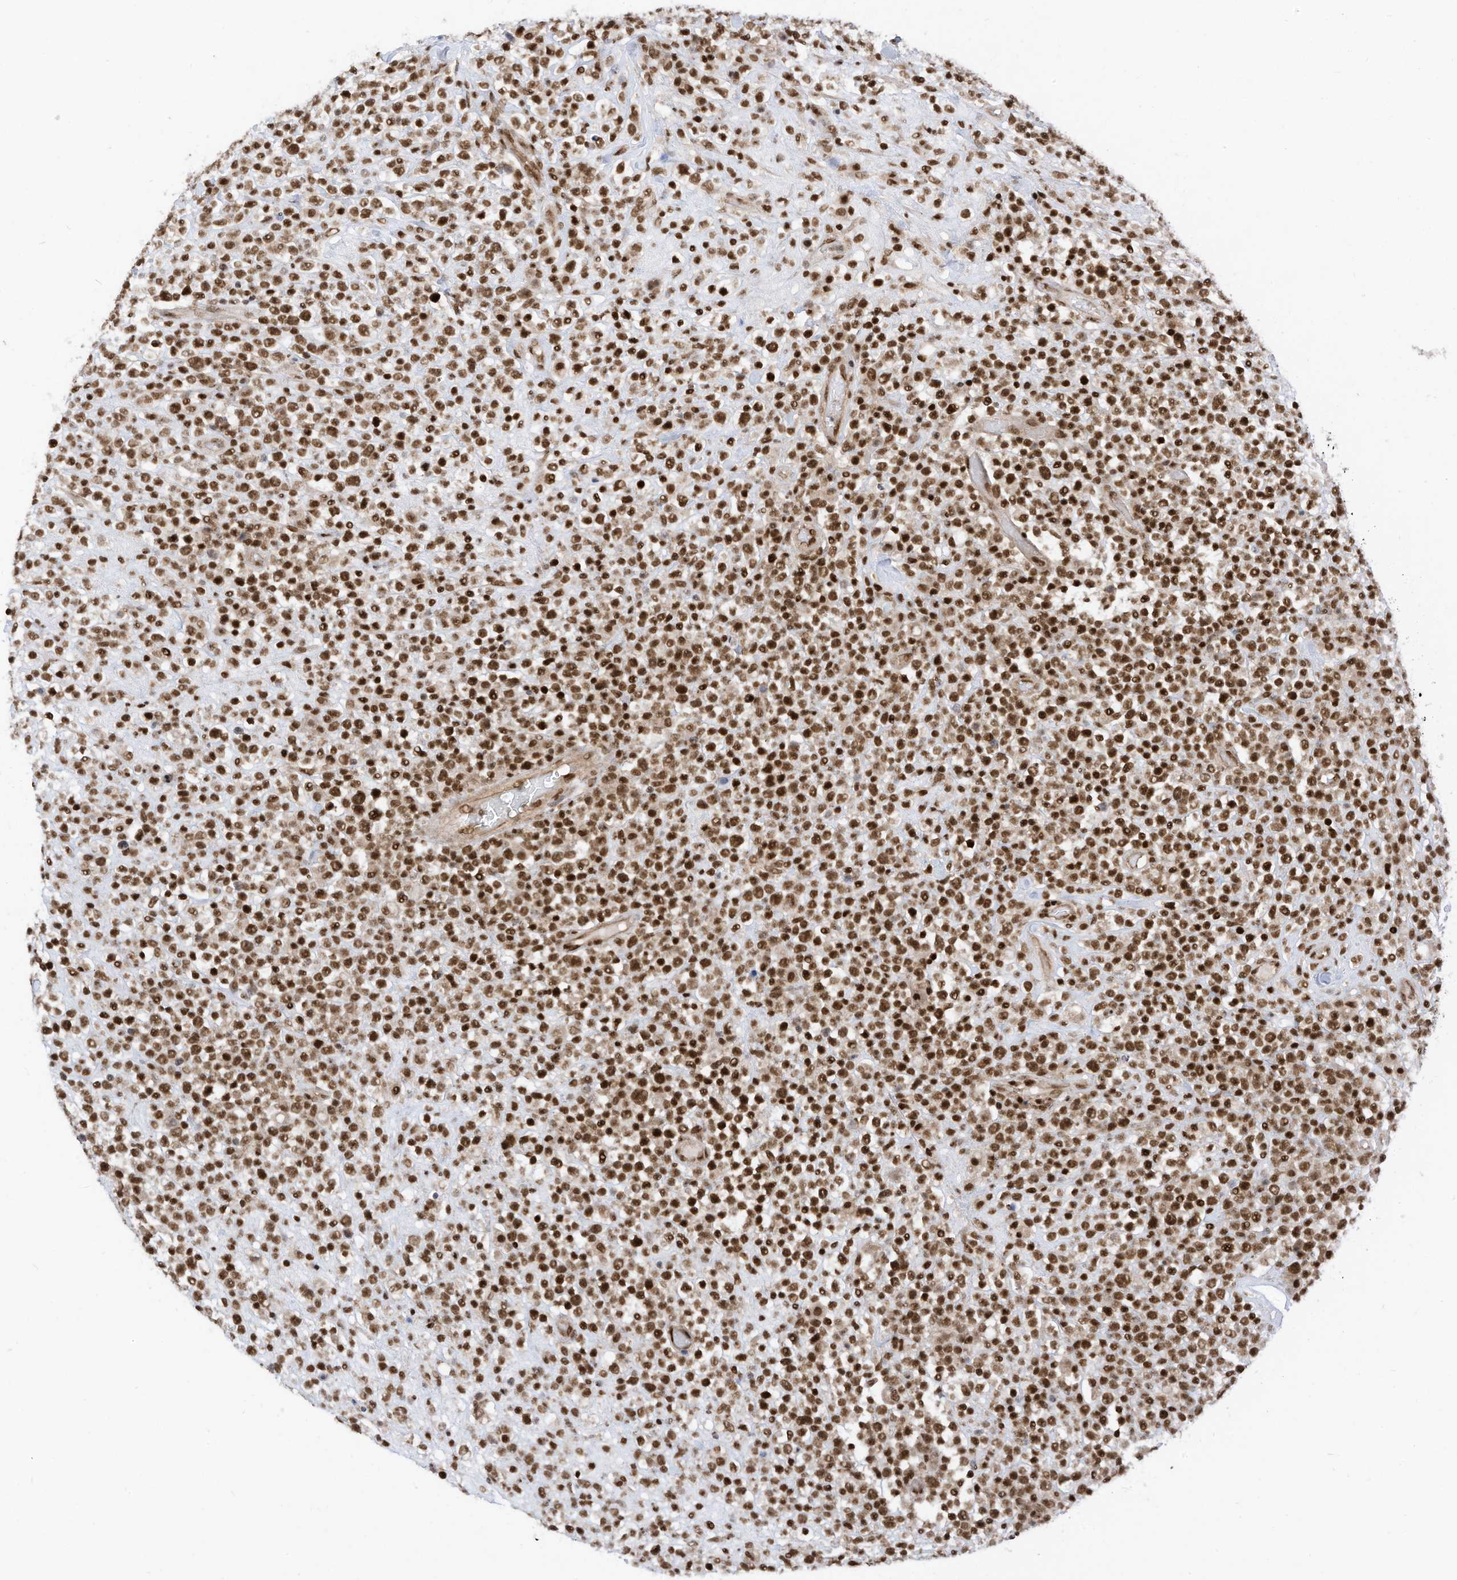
{"staining": {"intensity": "strong", "quantity": "25%-75%", "location": "nuclear"}, "tissue": "lymphoma", "cell_type": "Tumor cells", "image_type": "cancer", "snomed": [{"axis": "morphology", "description": "Malignant lymphoma, non-Hodgkin's type, High grade"}, {"axis": "topography", "description": "Colon"}], "caption": "Lymphoma stained for a protein displays strong nuclear positivity in tumor cells.", "gene": "AURKAIP1", "patient": {"sex": "female", "age": 53}}